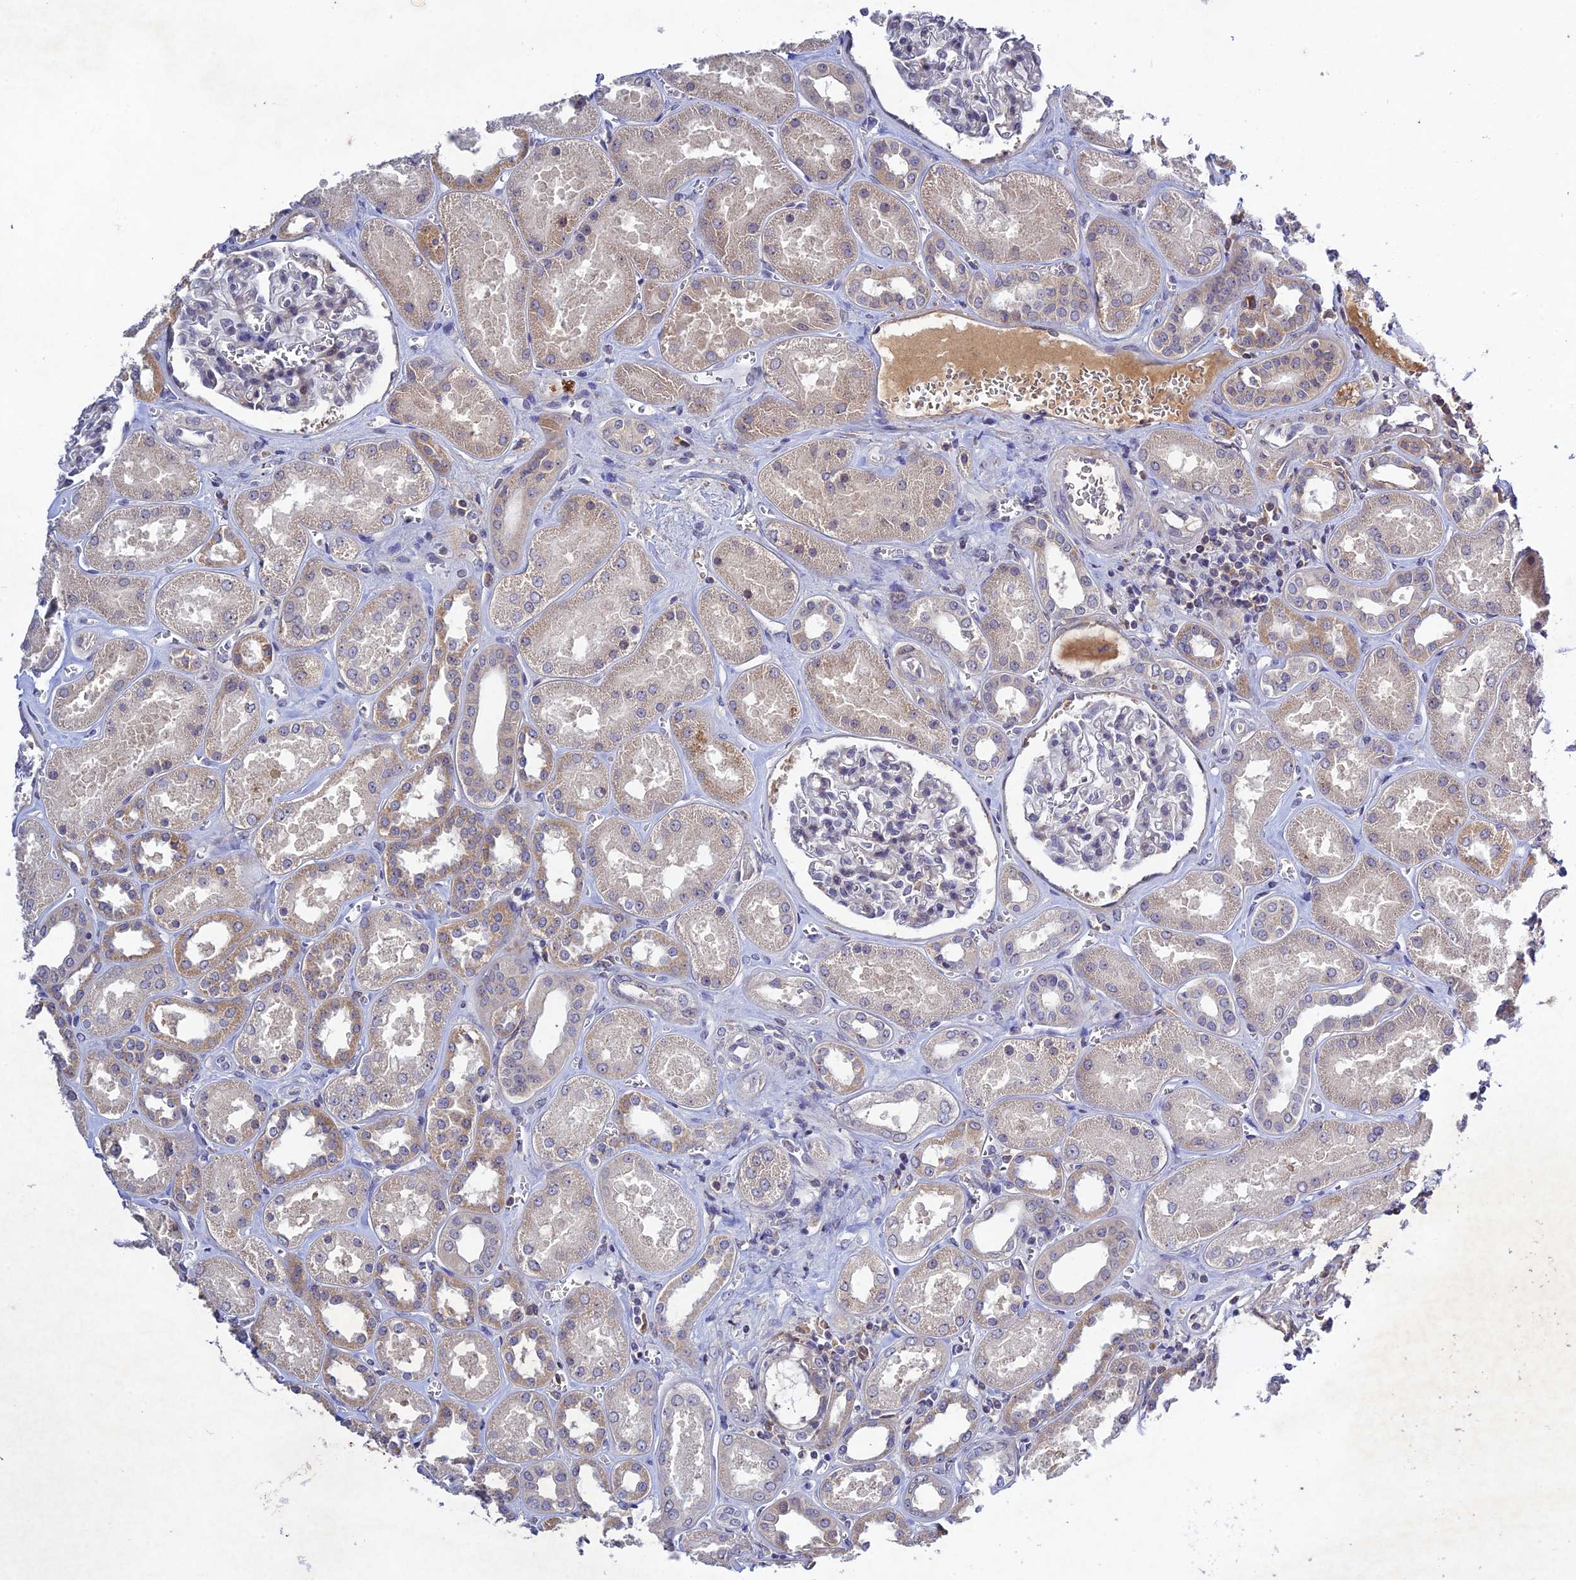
{"staining": {"intensity": "negative", "quantity": "none", "location": "none"}, "tissue": "kidney", "cell_type": "Cells in glomeruli", "image_type": "normal", "snomed": [{"axis": "morphology", "description": "Normal tissue, NOS"}, {"axis": "morphology", "description": "Adenocarcinoma, NOS"}, {"axis": "topography", "description": "Kidney"}], "caption": "A photomicrograph of human kidney is negative for staining in cells in glomeruli. (DAB immunohistochemistry (IHC) with hematoxylin counter stain).", "gene": "CHST5", "patient": {"sex": "female", "age": 68}}